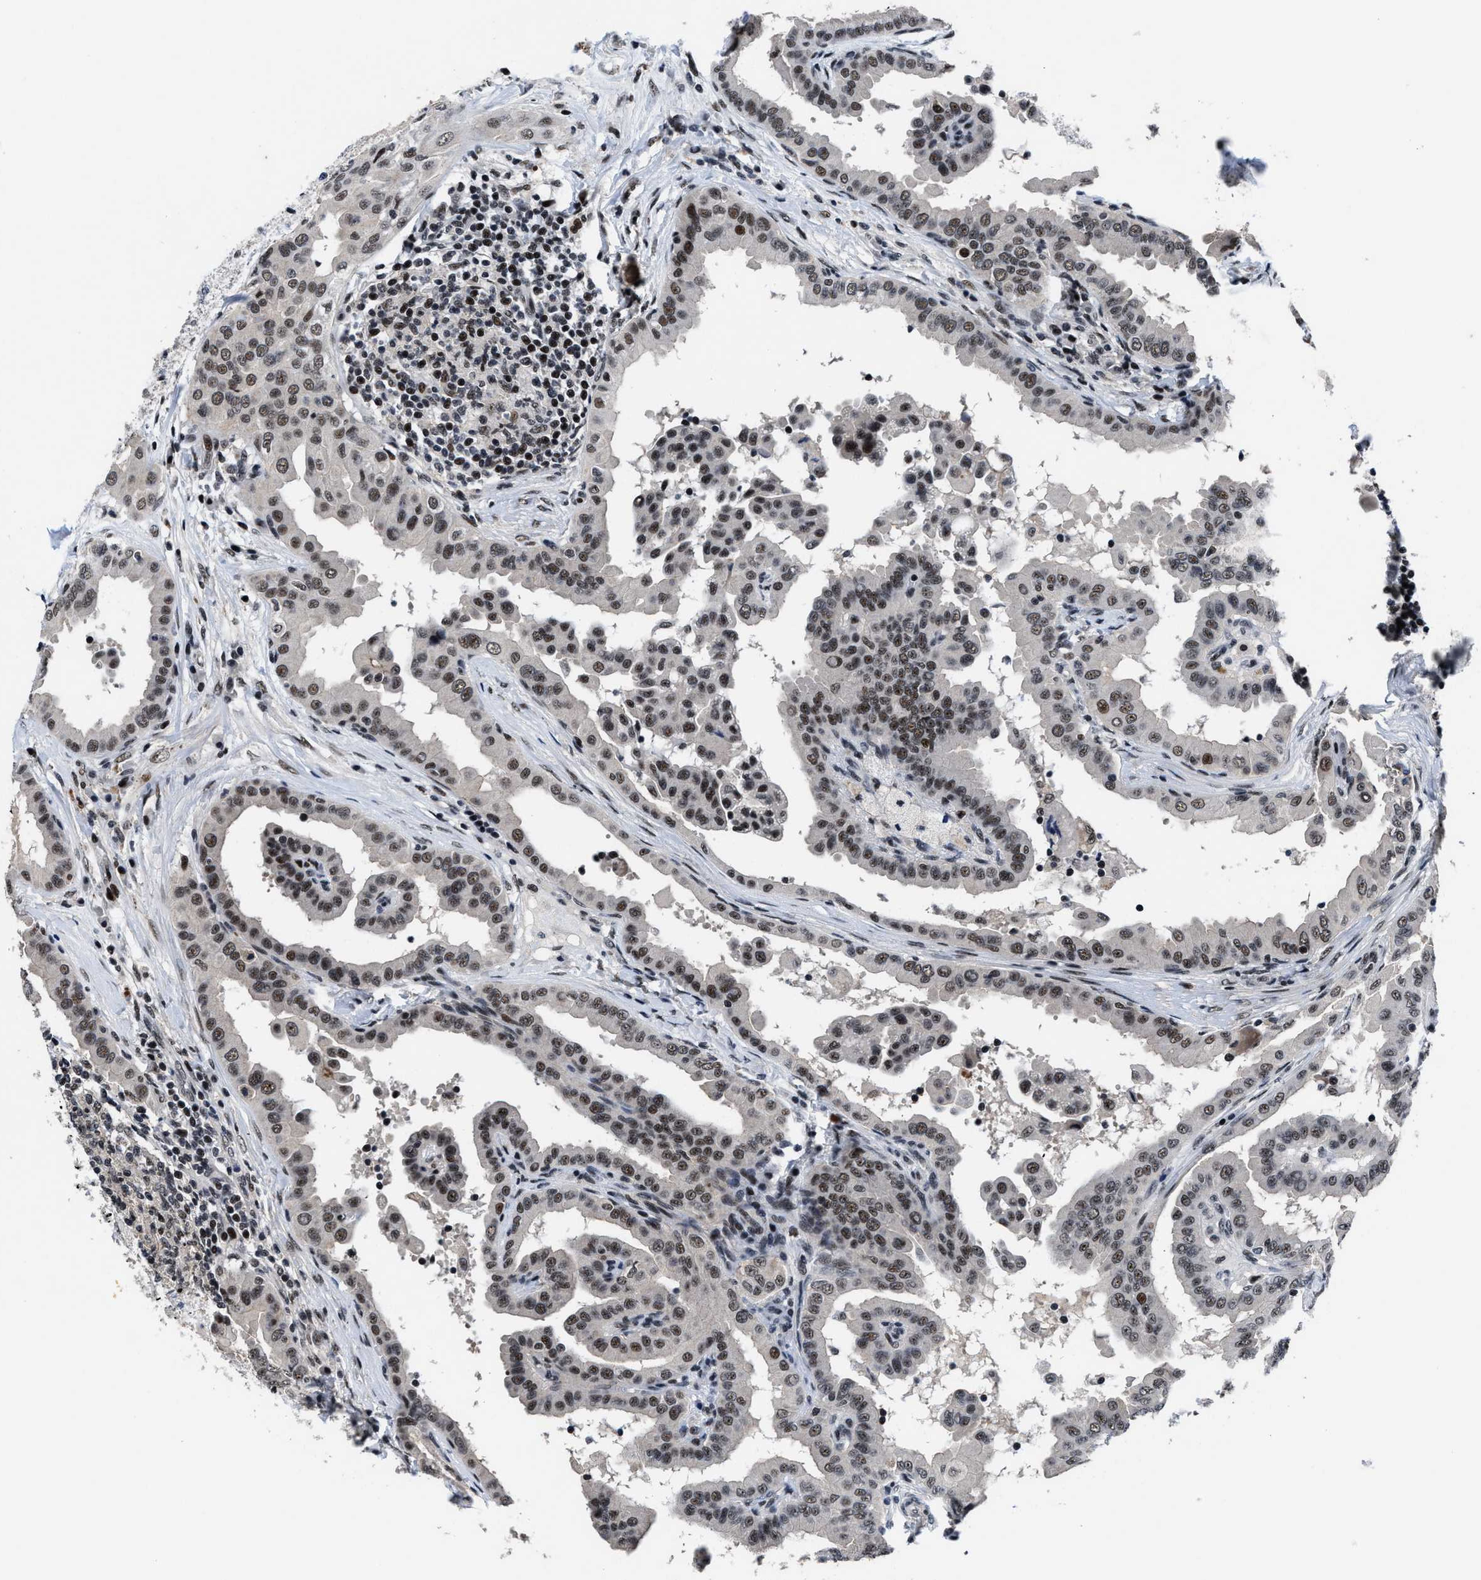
{"staining": {"intensity": "moderate", "quantity": ">75%", "location": "nuclear"}, "tissue": "thyroid cancer", "cell_type": "Tumor cells", "image_type": "cancer", "snomed": [{"axis": "morphology", "description": "Papillary adenocarcinoma, NOS"}, {"axis": "topography", "description": "Thyroid gland"}], "caption": "Immunohistochemical staining of thyroid cancer (papillary adenocarcinoma) demonstrates moderate nuclear protein staining in approximately >75% of tumor cells.", "gene": "ZNF233", "patient": {"sex": "male", "age": 33}}